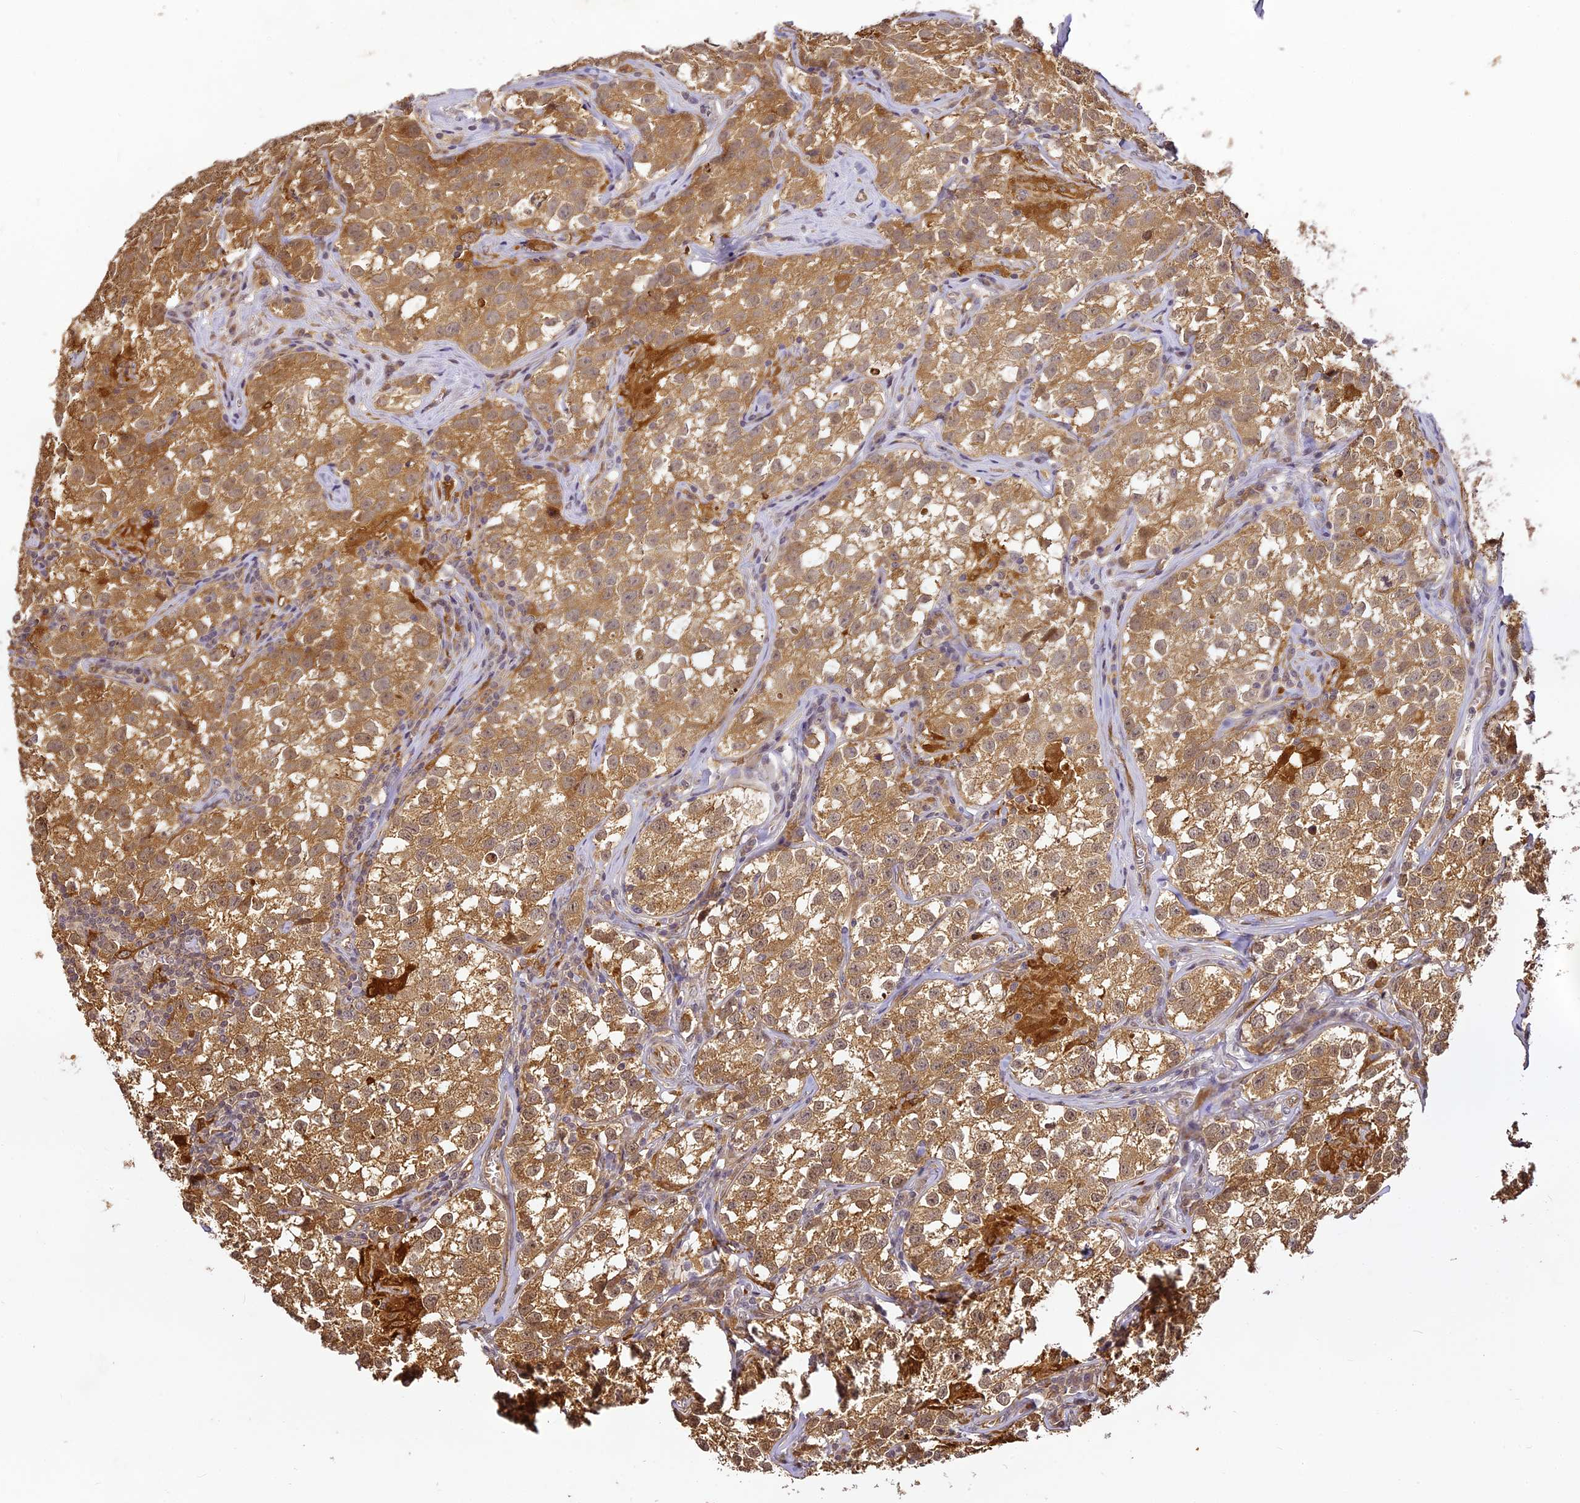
{"staining": {"intensity": "moderate", "quantity": ">75%", "location": "cytoplasmic/membranous"}, "tissue": "testis cancer", "cell_type": "Tumor cells", "image_type": "cancer", "snomed": [{"axis": "morphology", "description": "Seminoma, NOS"}, {"axis": "morphology", "description": "Carcinoma, Embryonal, NOS"}, {"axis": "topography", "description": "Testis"}], "caption": "Tumor cells exhibit moderate cytoplasmic/membranous positivity in approximately >75% of cells in testis seminoma.", "gene": "BCDIN3D", "patient": {"sex": "male", "age": 43}}